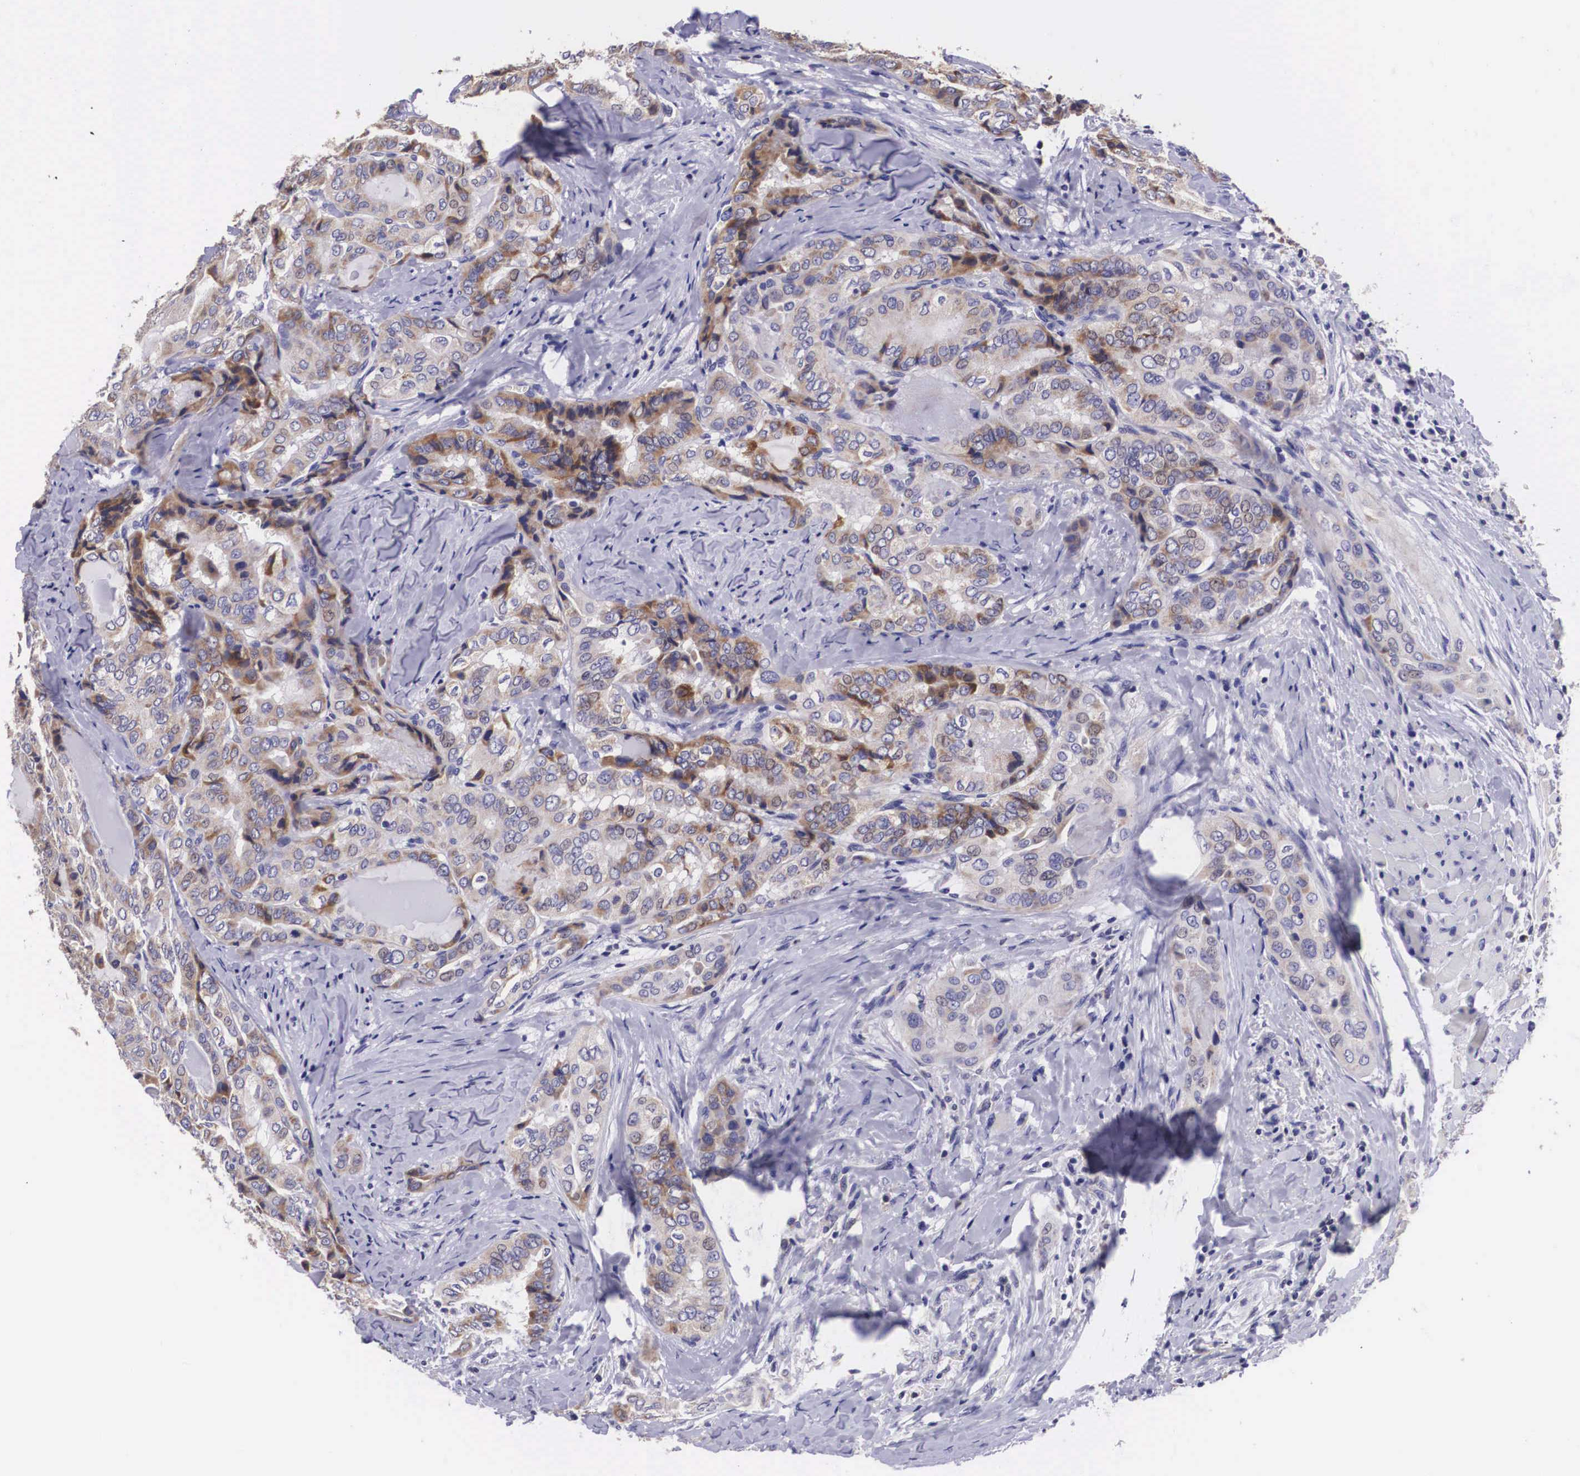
{"staining": {"intensity": "weak", "quantity": "25%-75%", "location": "cytoplasmic/membranous"}, "tissue": "thyroid cancer", "cell_type": "Tumor cells", "image_type": "cancer", "snomed": [{"axis": "morphology", "description": "Papillary adenocarcinoma, NOS"}, {"axis": "topography", "description": "Thyroid gland"}], "caption": "A micrograph showing weak cytoplasmic/membranous expression in about 25%-75% of tumor cells in thyroid cancer (papillary adenocarcinoma), as visualized by brown immunohistochemical staining.", "gene": "ARG2", "patient": {"sex": "female", "age": 71}}